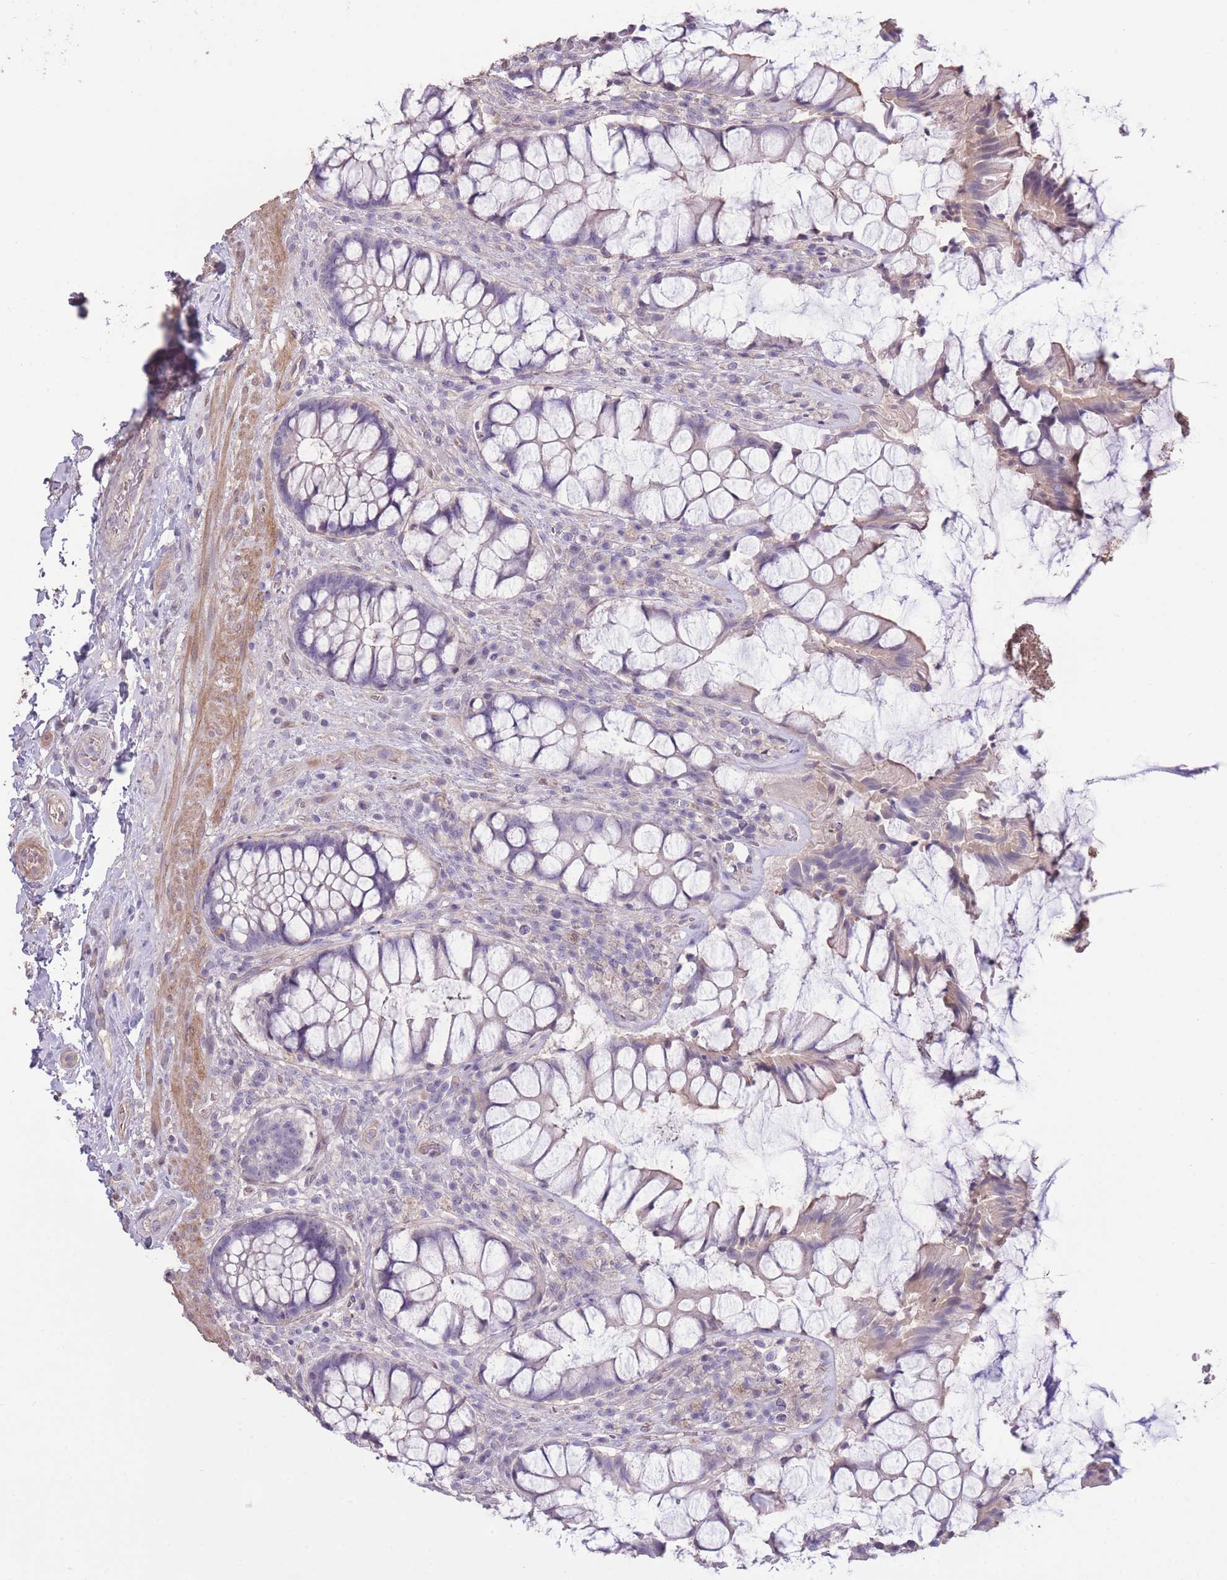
{"staining": {"intensity": "negative", "quantity": "none", "location": "none"}, "tissue": "rectum", "cell_type": "Glandular cells", "image_type": "normal", "snomed": [{"axis": "morphology", "description": "Normal tissue, NOS"}, {"axis": "topography", "description": "Rectum"}], "caption": "High magnification brightfield microscopy of benign rectum stained with DAB (3,3'-diaminobenzidine) (brown) and counterstained with hematoxylin (blue): glandular cells show no significant expression.", "gene": "RSPH10B2", "patient": {"sex": "female", "age": 58}}